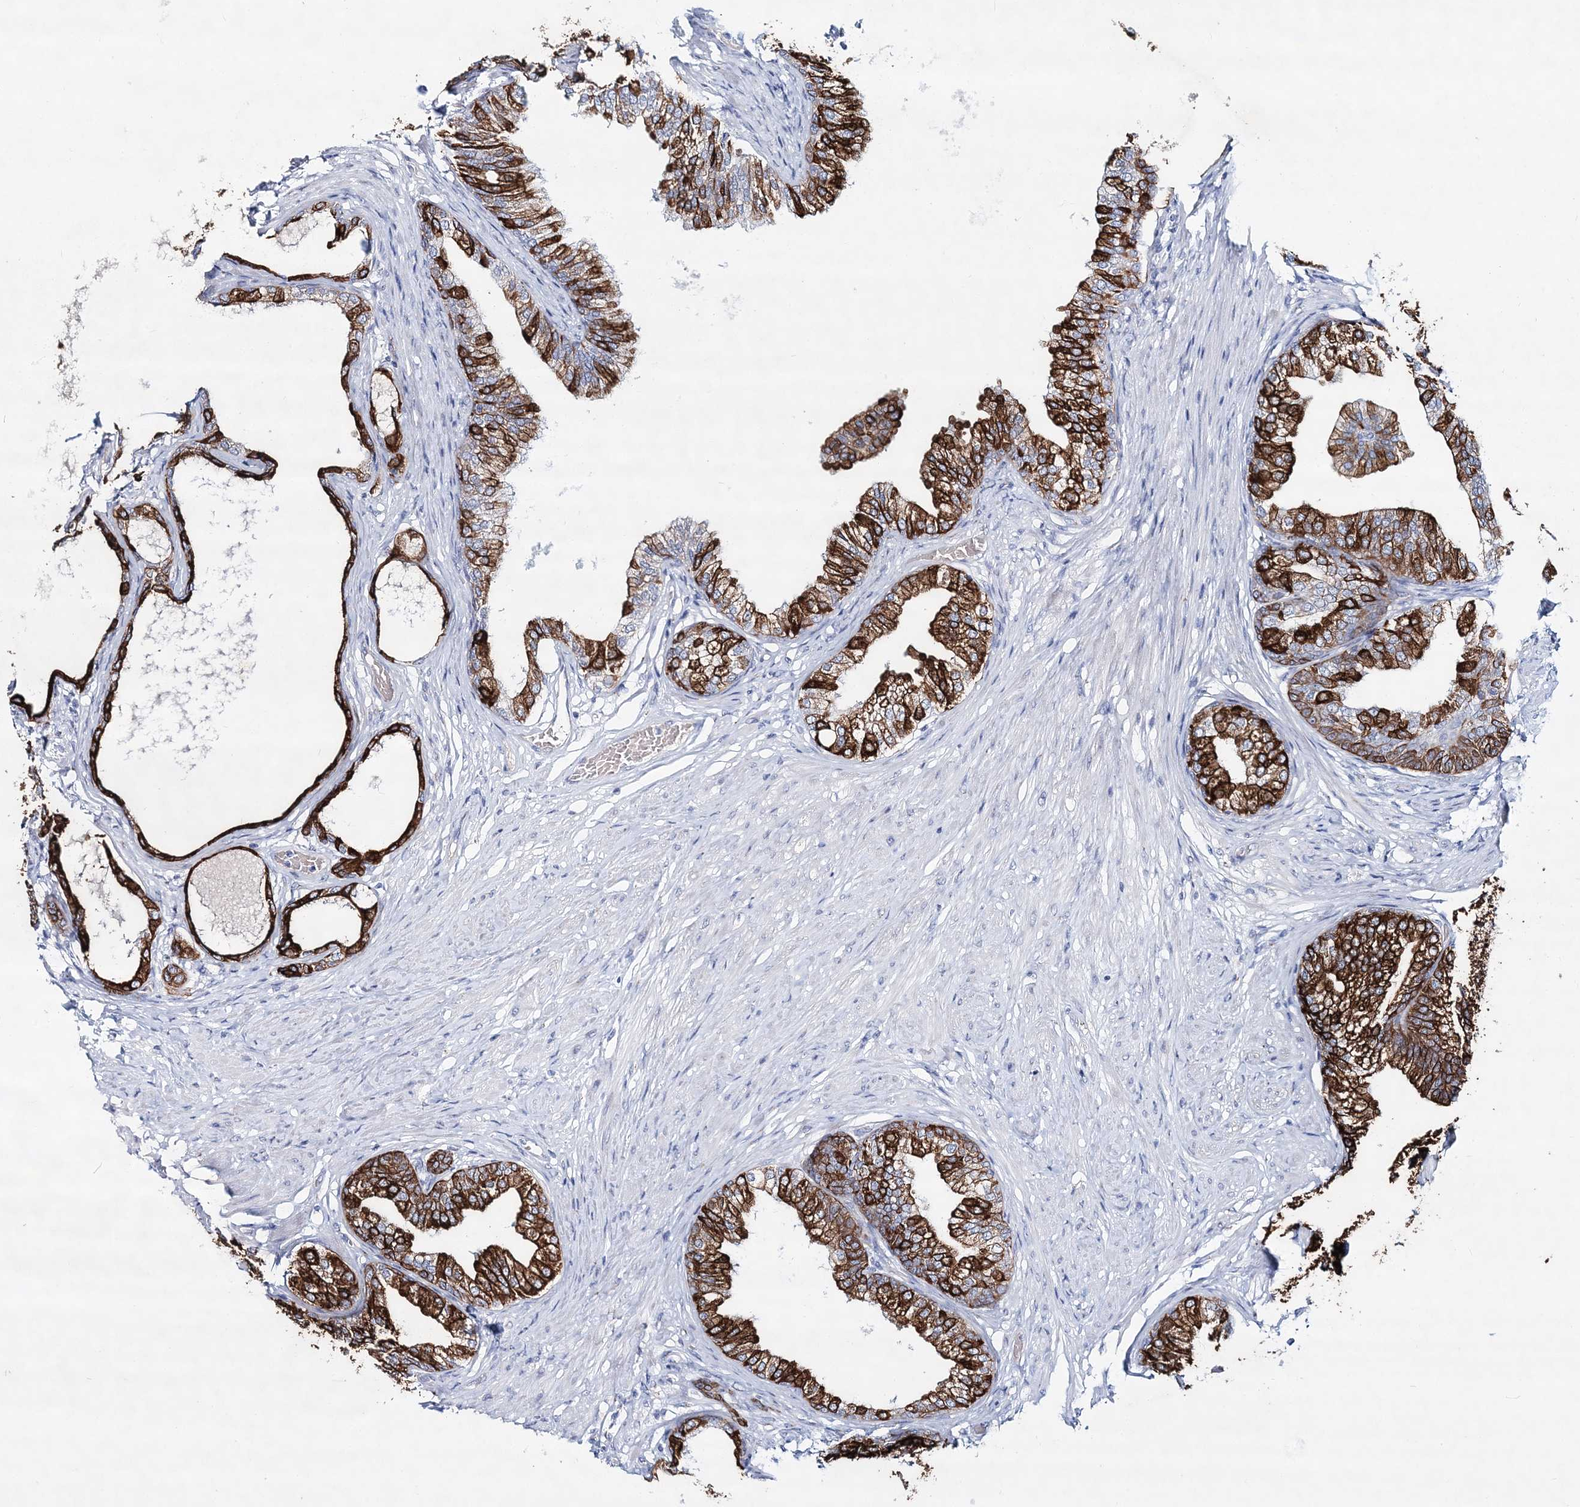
{"staining": {"intensity": "strong", "quantity": ">75%", "location": "cytoplasmic/membranous"}, "tissue": "prostate", "cell_type": "Glandular cells", "image_type": "normal", "snomed": [{"axis": "morphology", "description": "Normal tissue, NOS"}, {"axis": "morphology", "description": "Urothelial carcinoma, Low grade"}, {"axis": "topography", "description": "Urinary bladder"}, {"axis": "topography", "description": "Prostate"}], "caption": "Protein staining demonstrates strong cytoplasmic/membranous expression in about >75% of glandular cells in benign prostate.", "gene": "ADGRL1", "patient": {"sex": "male", "age": 60}}